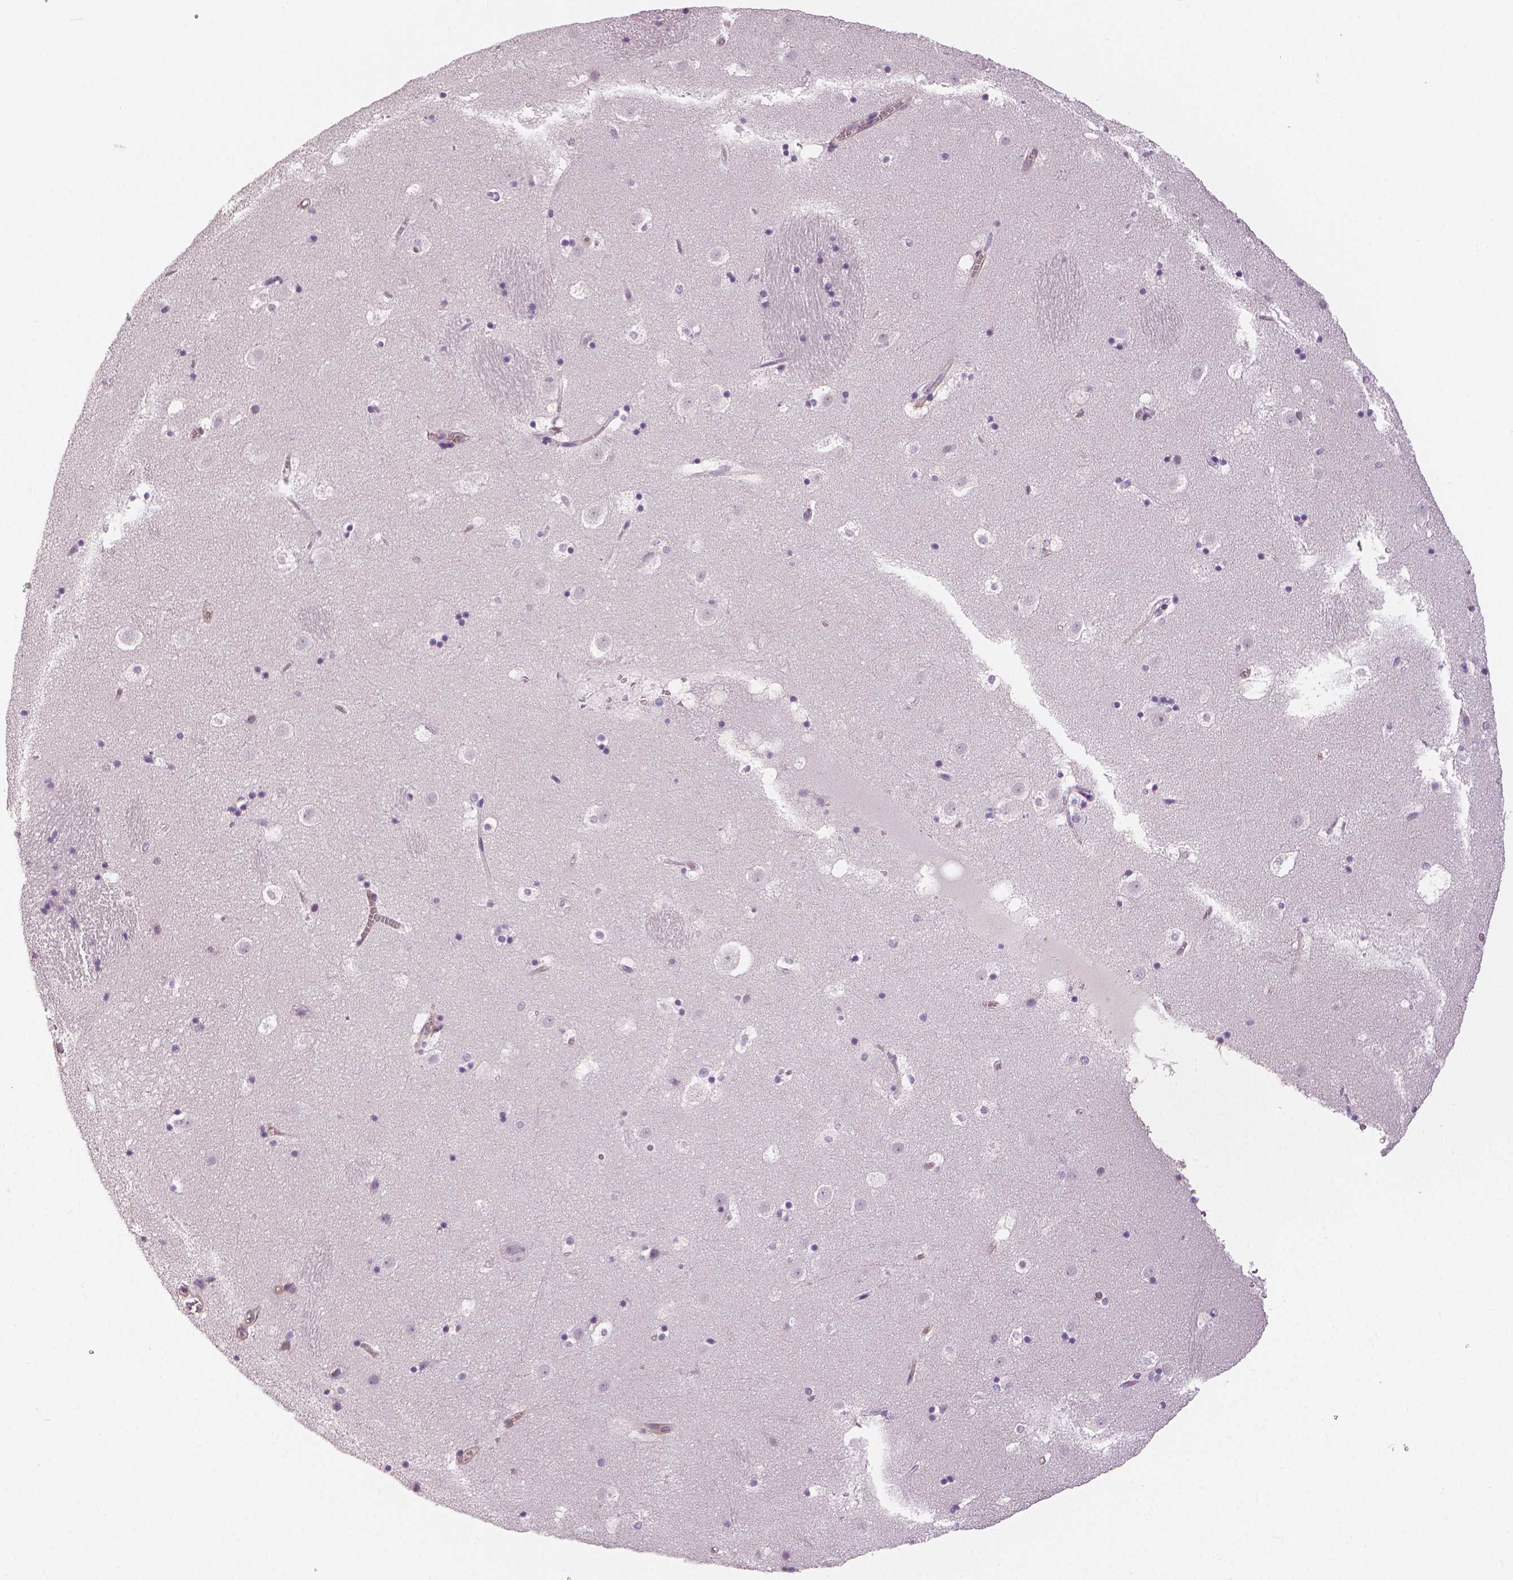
{"staining": {"intensity": "negative", "quantity": "none", "location": "none"}, "tissue": "caudate", "cell_type": "Glial cells", "image_type": "normal", "snomed": [{"axis": "morphology", "description": "Normal tissue, NOS"}, {"axis": "topography", "description": "Lateral ventricle wall"}], "caption": "Immunohistochemical staining of benign caudate displays no significant positivity in glial cells.", "gene": "MKI67", "patient": {"sex": "male", "age": 37}}